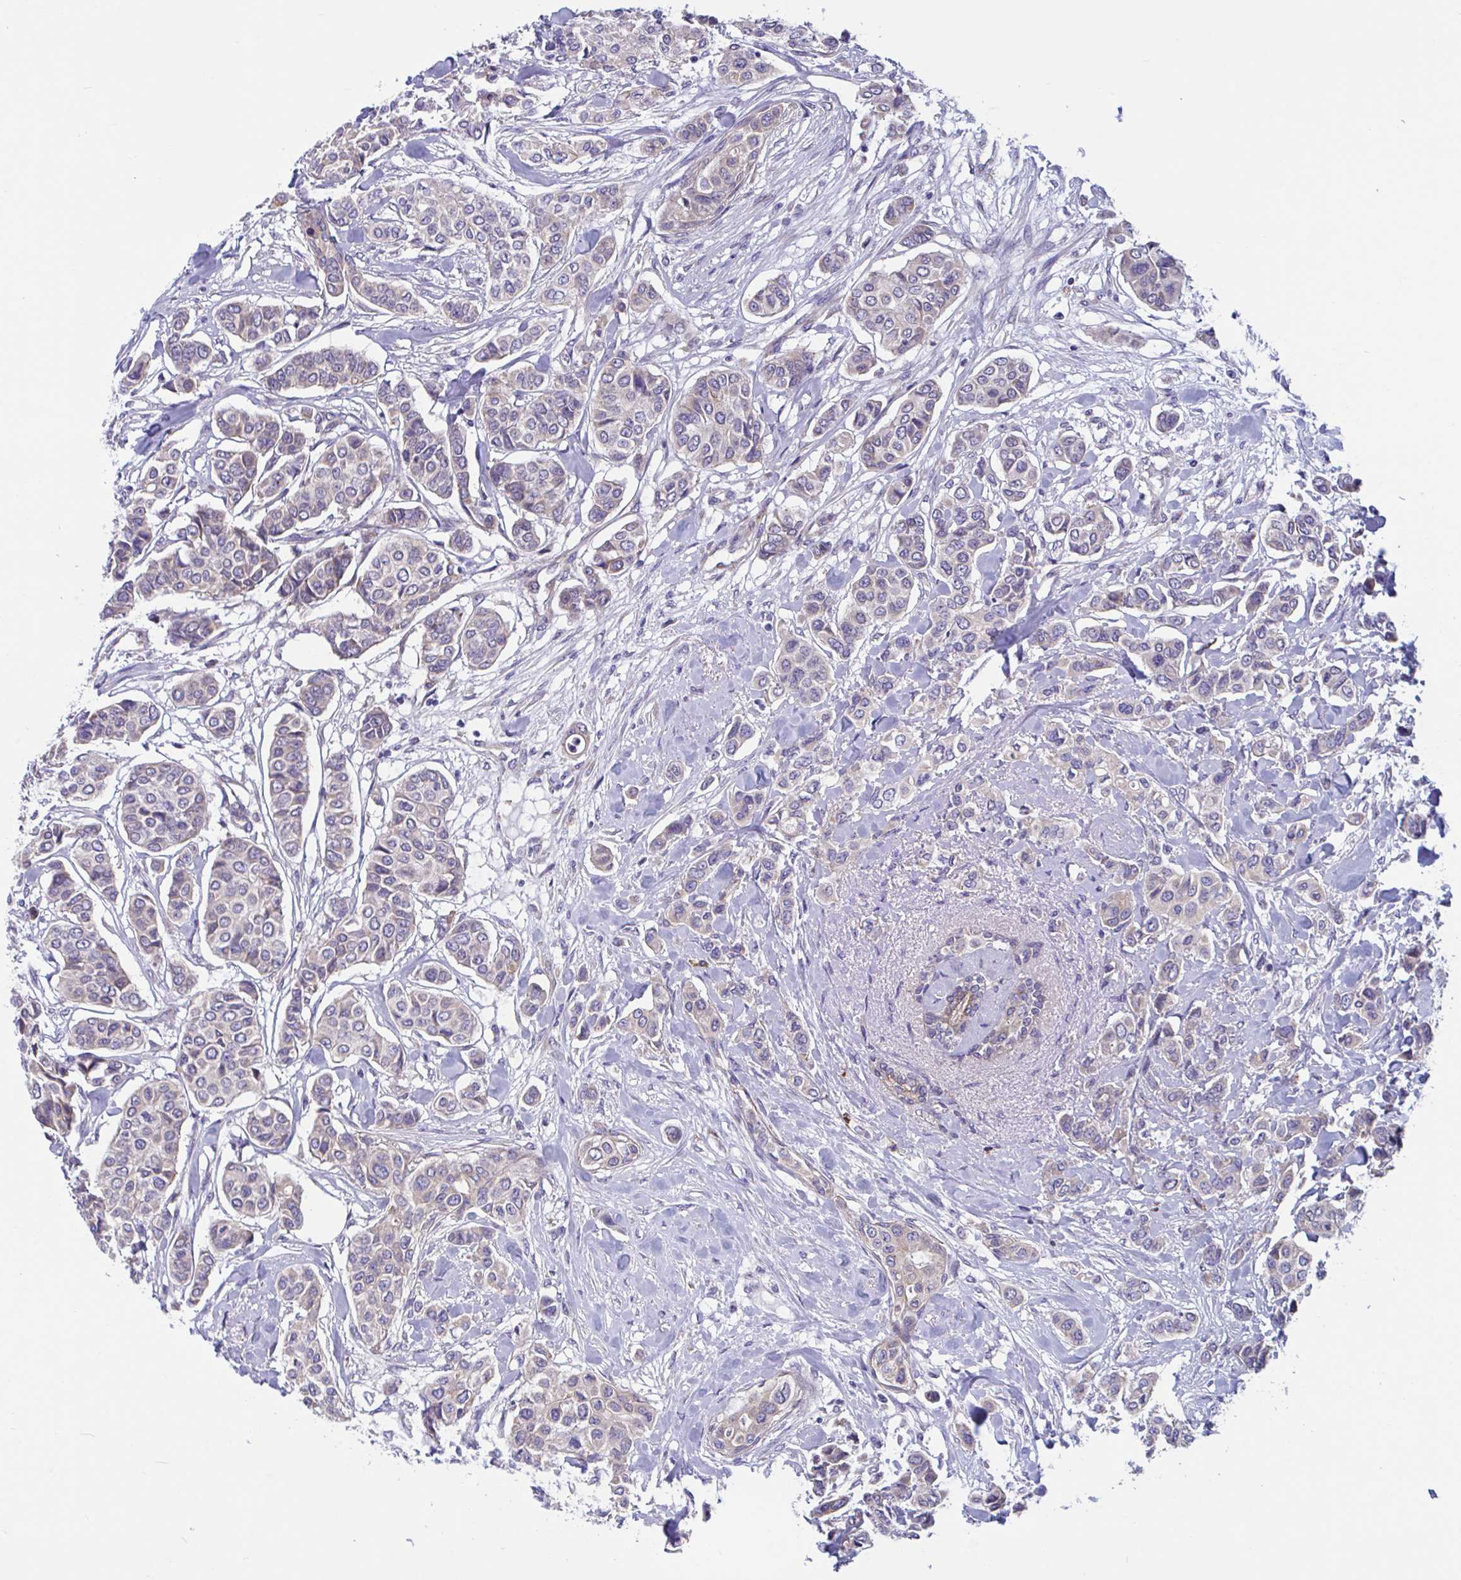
{"staining": {"intensity": "negative", "quantity": "none", "location": "none"}, "tissue": "breast cancer", "cell_type": "Tumor cells", "image_type": "cancer", "snomed": [{"axis": "morphology", "description": "Lobular carcinoma"}, {"axis": "topography", "description": "Breast"}], "caption": "Tumor cells show no significant staining in breast lobular carcinoma.", "gene": "WBP1", "patient": {"sex": "female", "age": 51}}